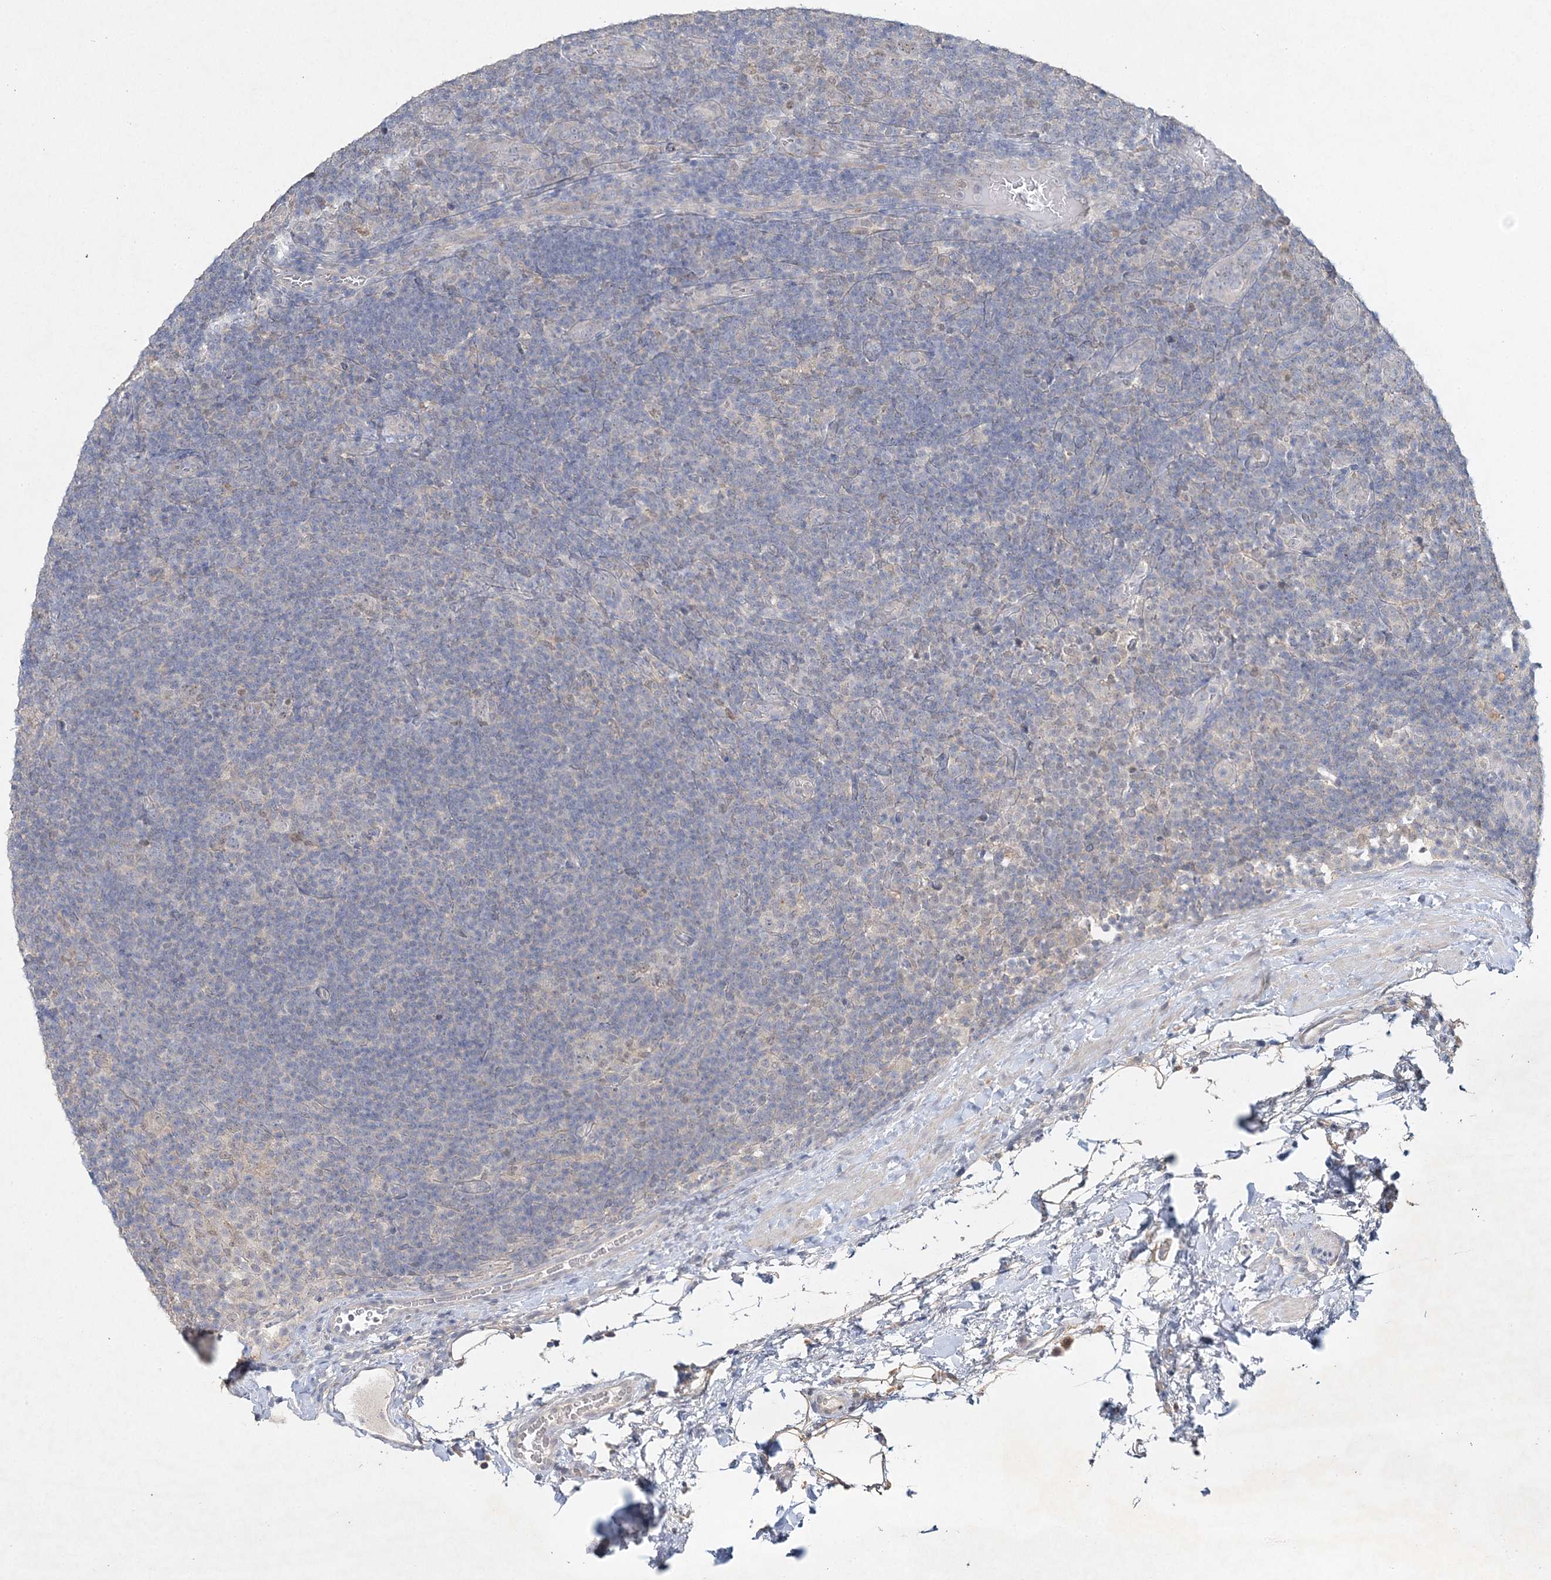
{"staining": {"intensity": "weak", "quantity": "<25%", "location": "nuclear"}, "tissue": "lymphoma", "cell_type": "Tumor cells", "image_type": "cancer", "snomed": [{"axis": "morphology", "description": "Hodgkin's disease, NOS"}, {"axis": "topography", "description": "Lymph node"}], "caption": "Lymphoma stained for a protein using immunohistochemistry (IHC) displays no expression tumor cells.", "gene": "MAT2B", "patient": {"sex": "female", "age": 57}}